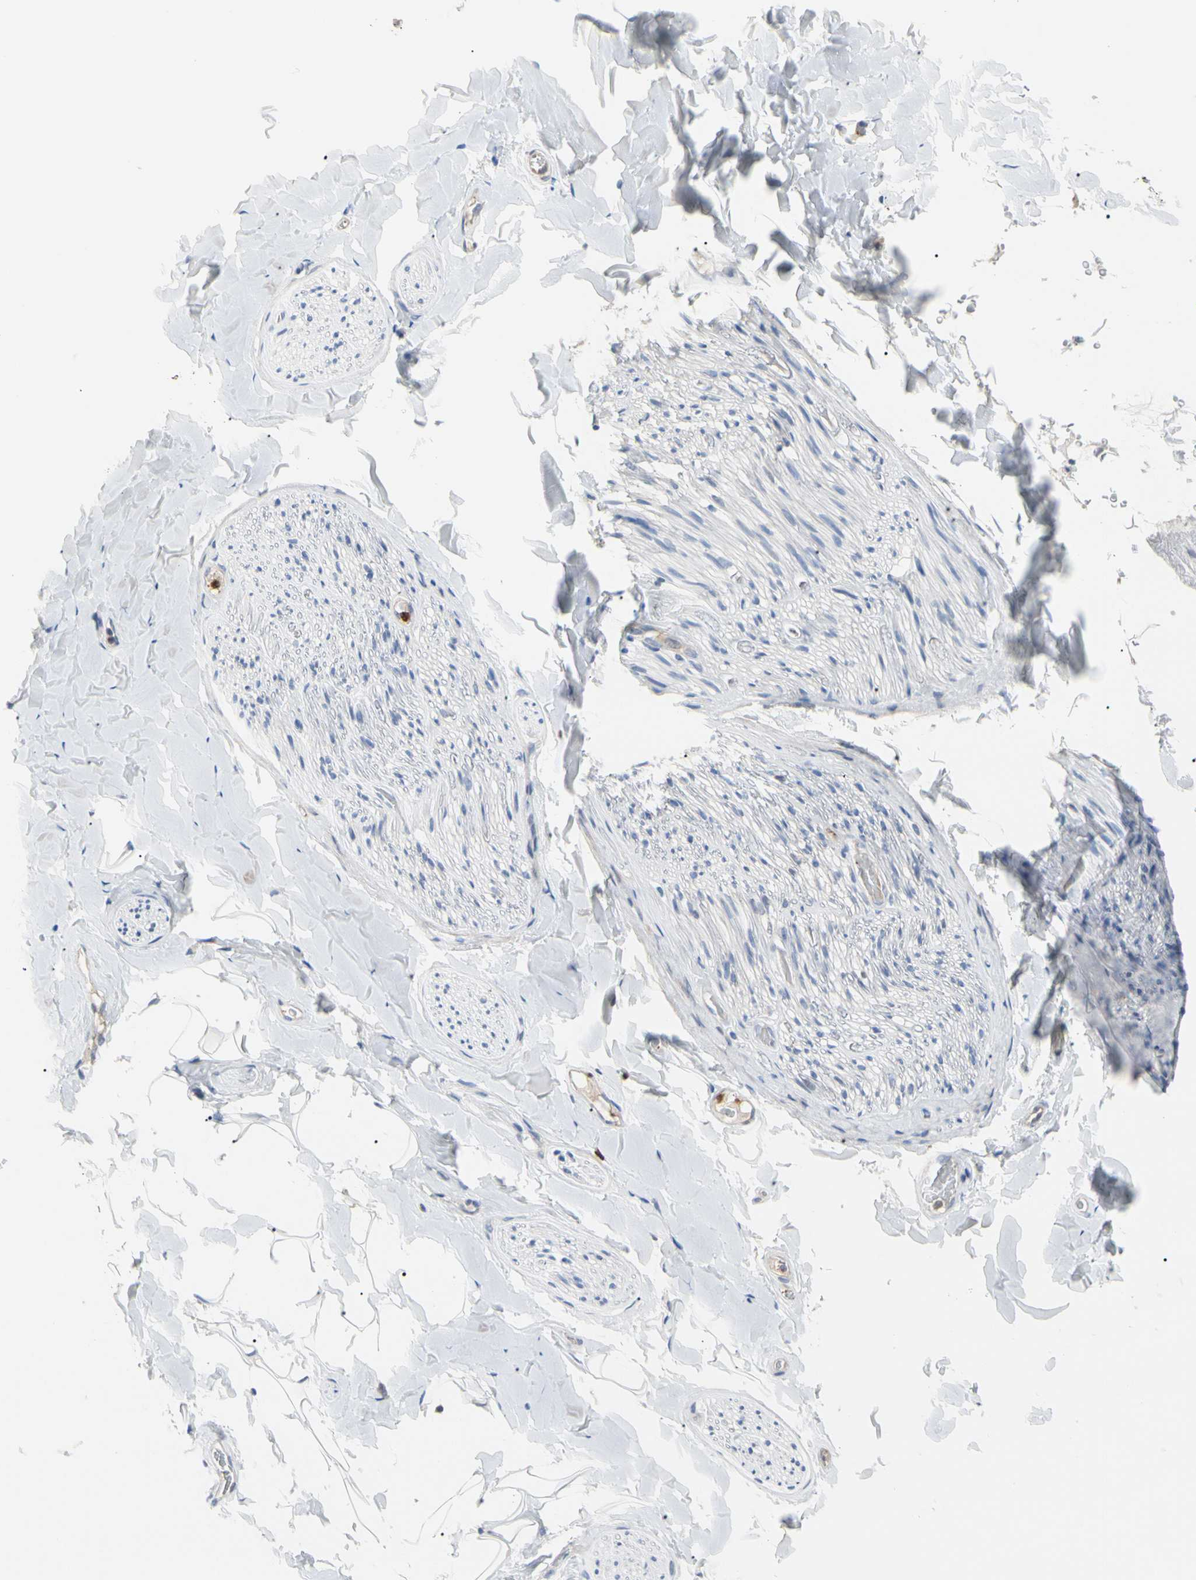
{"staining": {"intensity": "negative", "quantity": "none", "location": "none"}, "tissue": "adipose tissue", "cell_type": "Adipocytes", "image_type": "normal", "snomed": [{"axis": "morphology", "description": "Normal tissue, NOS"}, {"axis": "topography", "description": "Peripheral nerve tissue"}], "caption": "The photomicrograph shows no significant positivity in adipocytes of adipose tissue. Brightfield microscopy of IHC stained with DAB (brown) and hematoxylin (blue), captured at high magnification.", "gene": "MCL1", "patient": {"sex": "male", "age": 70}}